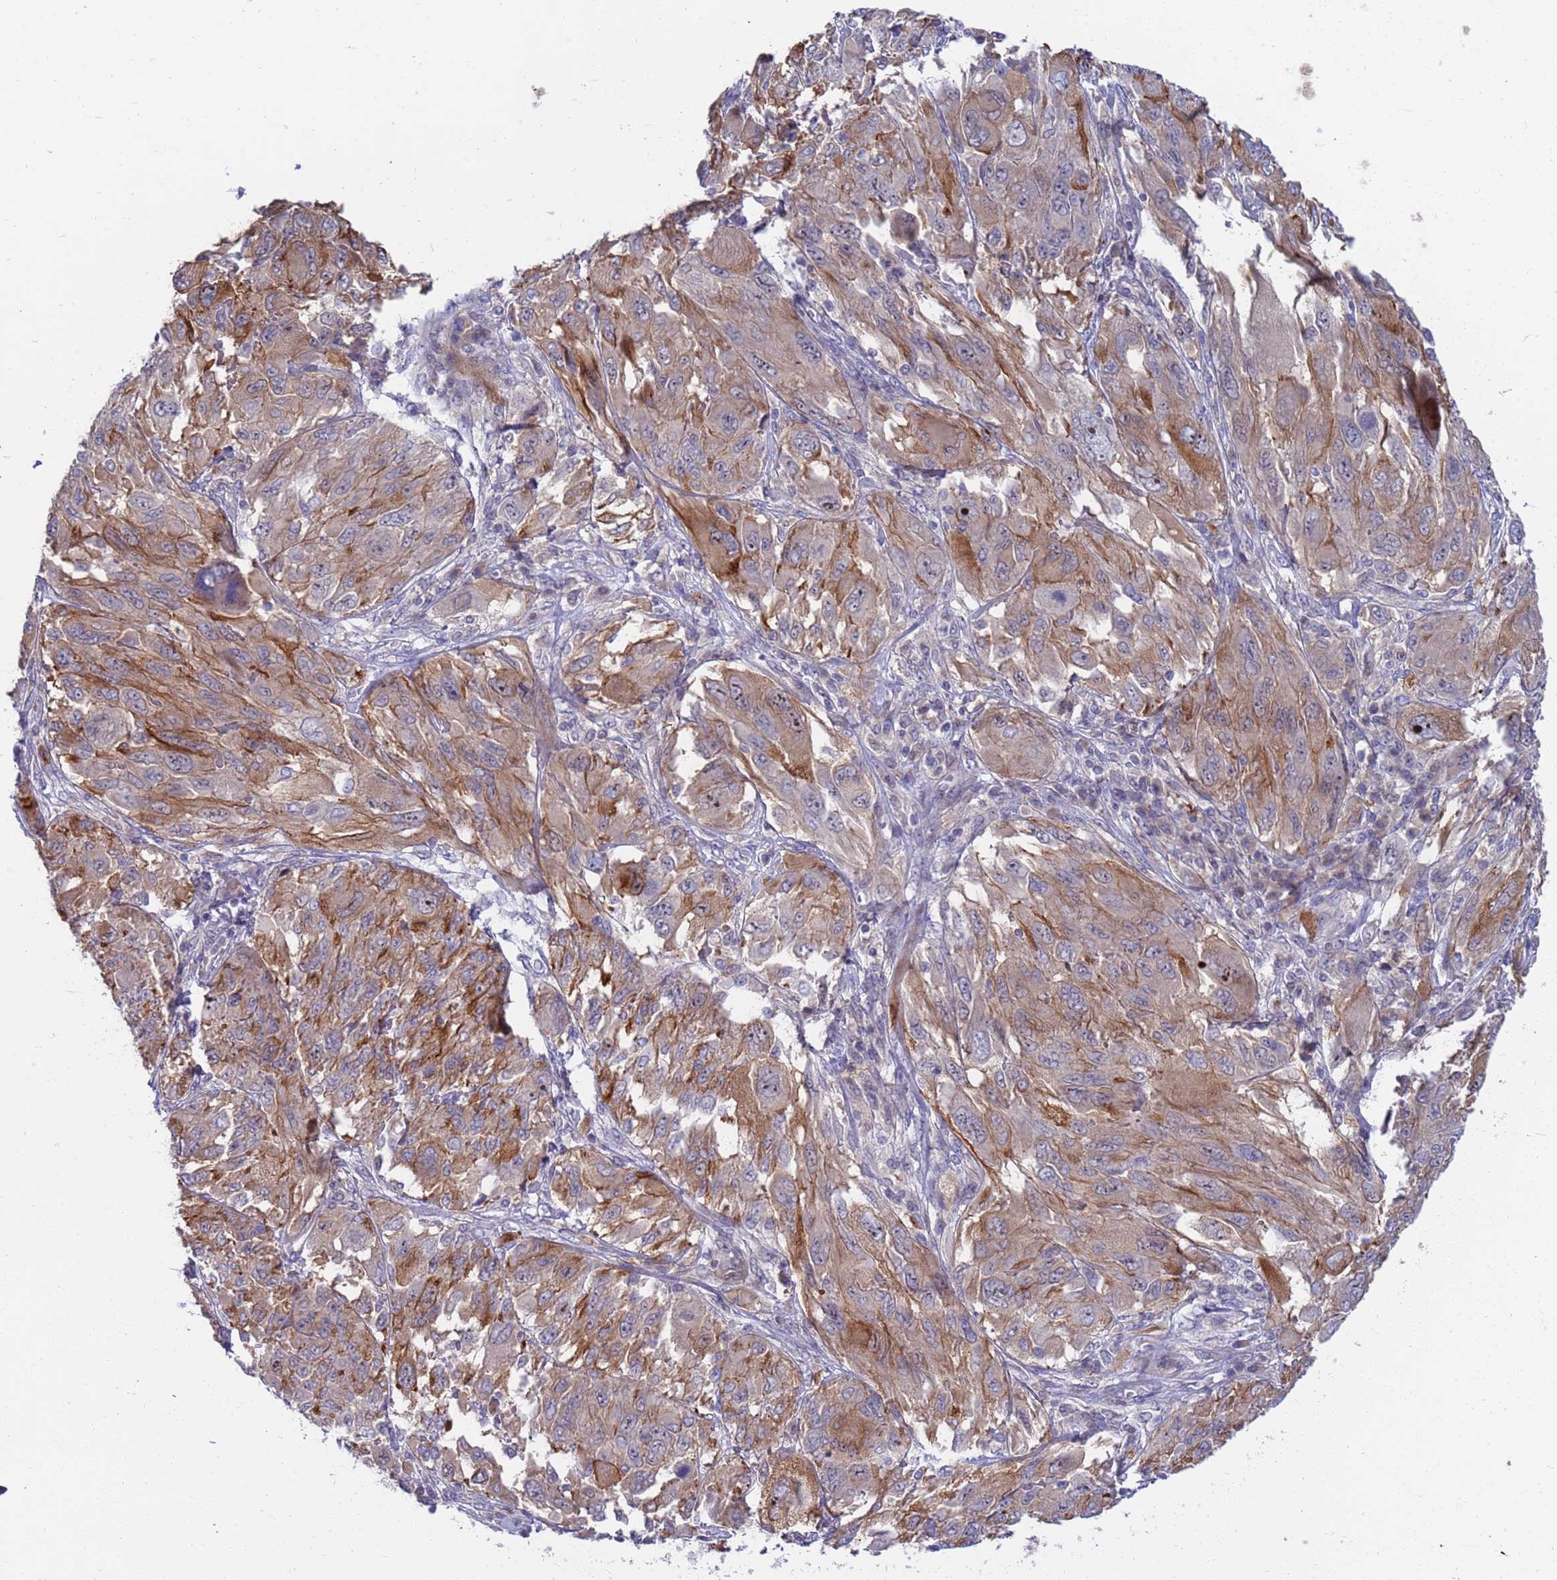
{"staining": {"intensity": "moderate", "quantity": "25%-75%", "location": "cytoplasmic/membranous"}, "tissue": "melanoma", "cell_type": "Tumor cells", "image_type": "cancer", "snomed": [{"axis": "morphology", "description": "Malignant melanoma, NOS"}, {"axis": "topography", "description": "Skin"}], "caption": "Human malignant melanoma stained for a protein (brown) exhibits moderate cytoplasmic/membranous positive positivity in approximately 25%-75% of tumor cells.", "gene": "ENOSF1", "patient": {"sex": "female", "age": 91}}